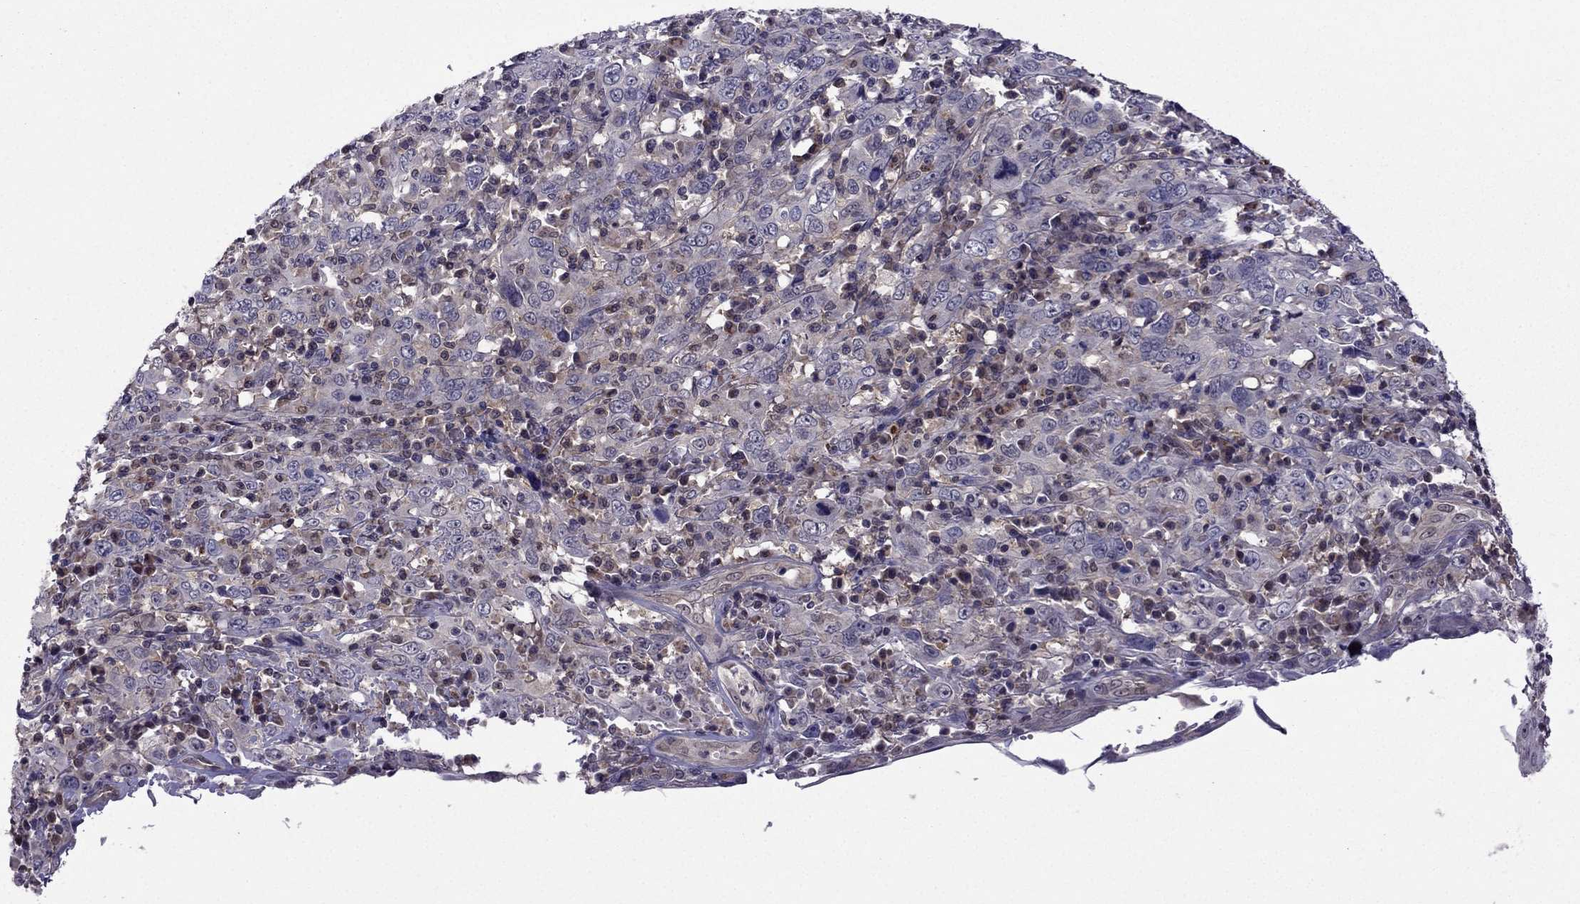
{"staining": {"intensity": "negative", "quantity": "none", "location": "none"}, "tissue": "cervical cancer", "cell_type": "Tumor cells", "image_type": "cancer", "snomed": [{"axis": "morphology", "description": "Squamous cell carcinoma, NOS"}, {"axis": "topography", "description": "Cervix"}], "caption": "This is an IHC micrograph of cervical cancer (squamous cell carcinoma). There is no expression in tumor cells.", "gene": "CDK5", "patient": {"sex": "female", "age": 46}}